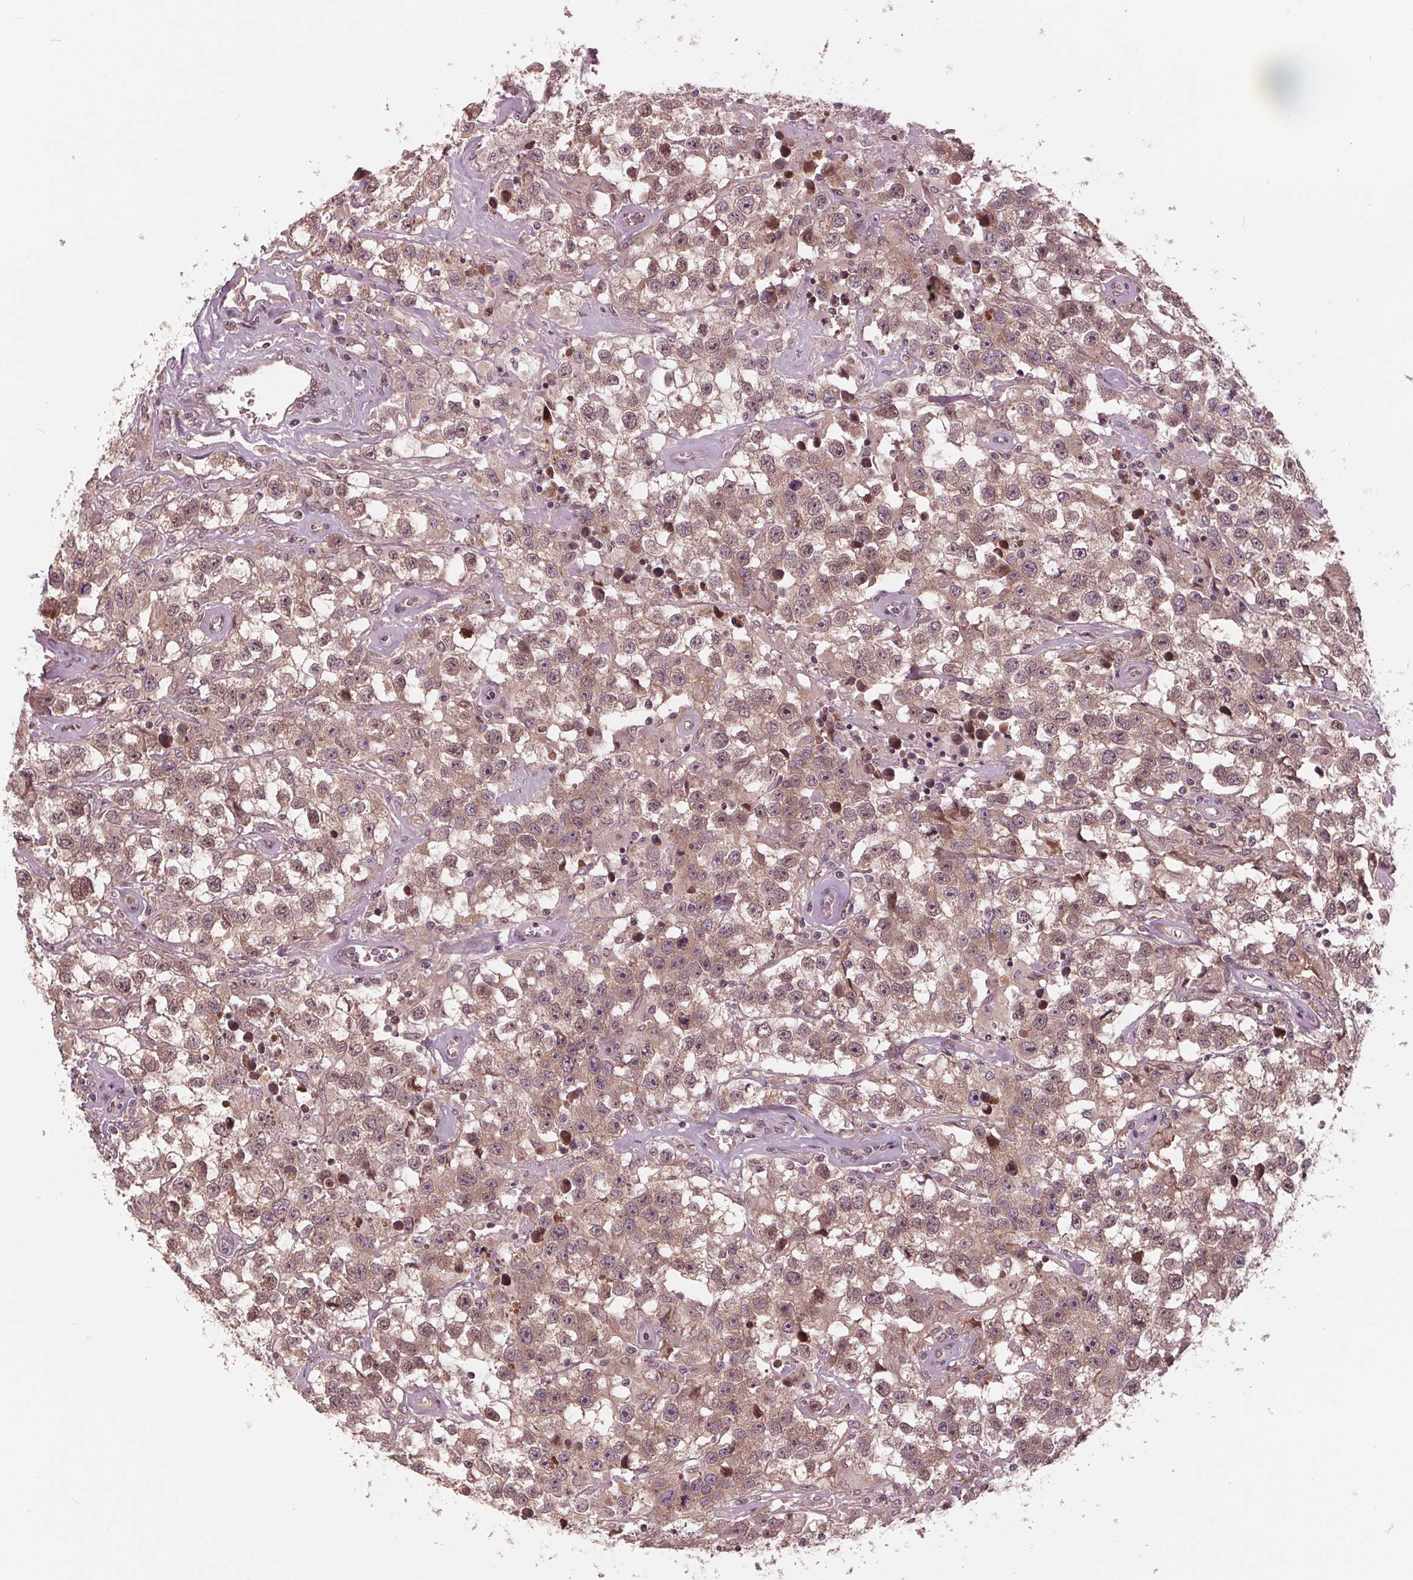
{"staining": {"intensity": "weak", "quantity": ">75%", "location": "cytoplasmic/membranous,nuclear"}, "tissue": "testis cancer", "cell_type": "Tumor cells", "image_type": "cancer", "snomed": [{"axis": "morphology", "description": "Seminoma, NOS"}, {"axis": "topography", "description": "Testis"}], "caption": "Immunohistochemistry photomicrograph of neoplastic tissue: human testis seminoma stained using immunohistochemistry displays low levels of weak protein expression localized specifically in the cytoplasmic/membranous and nuclear of tumor cells, appearing as a cytoplasmic/membranous and nuclear brown color.", "gene": "ZNF471", "patient": {"sex": "male", "age": 43}}